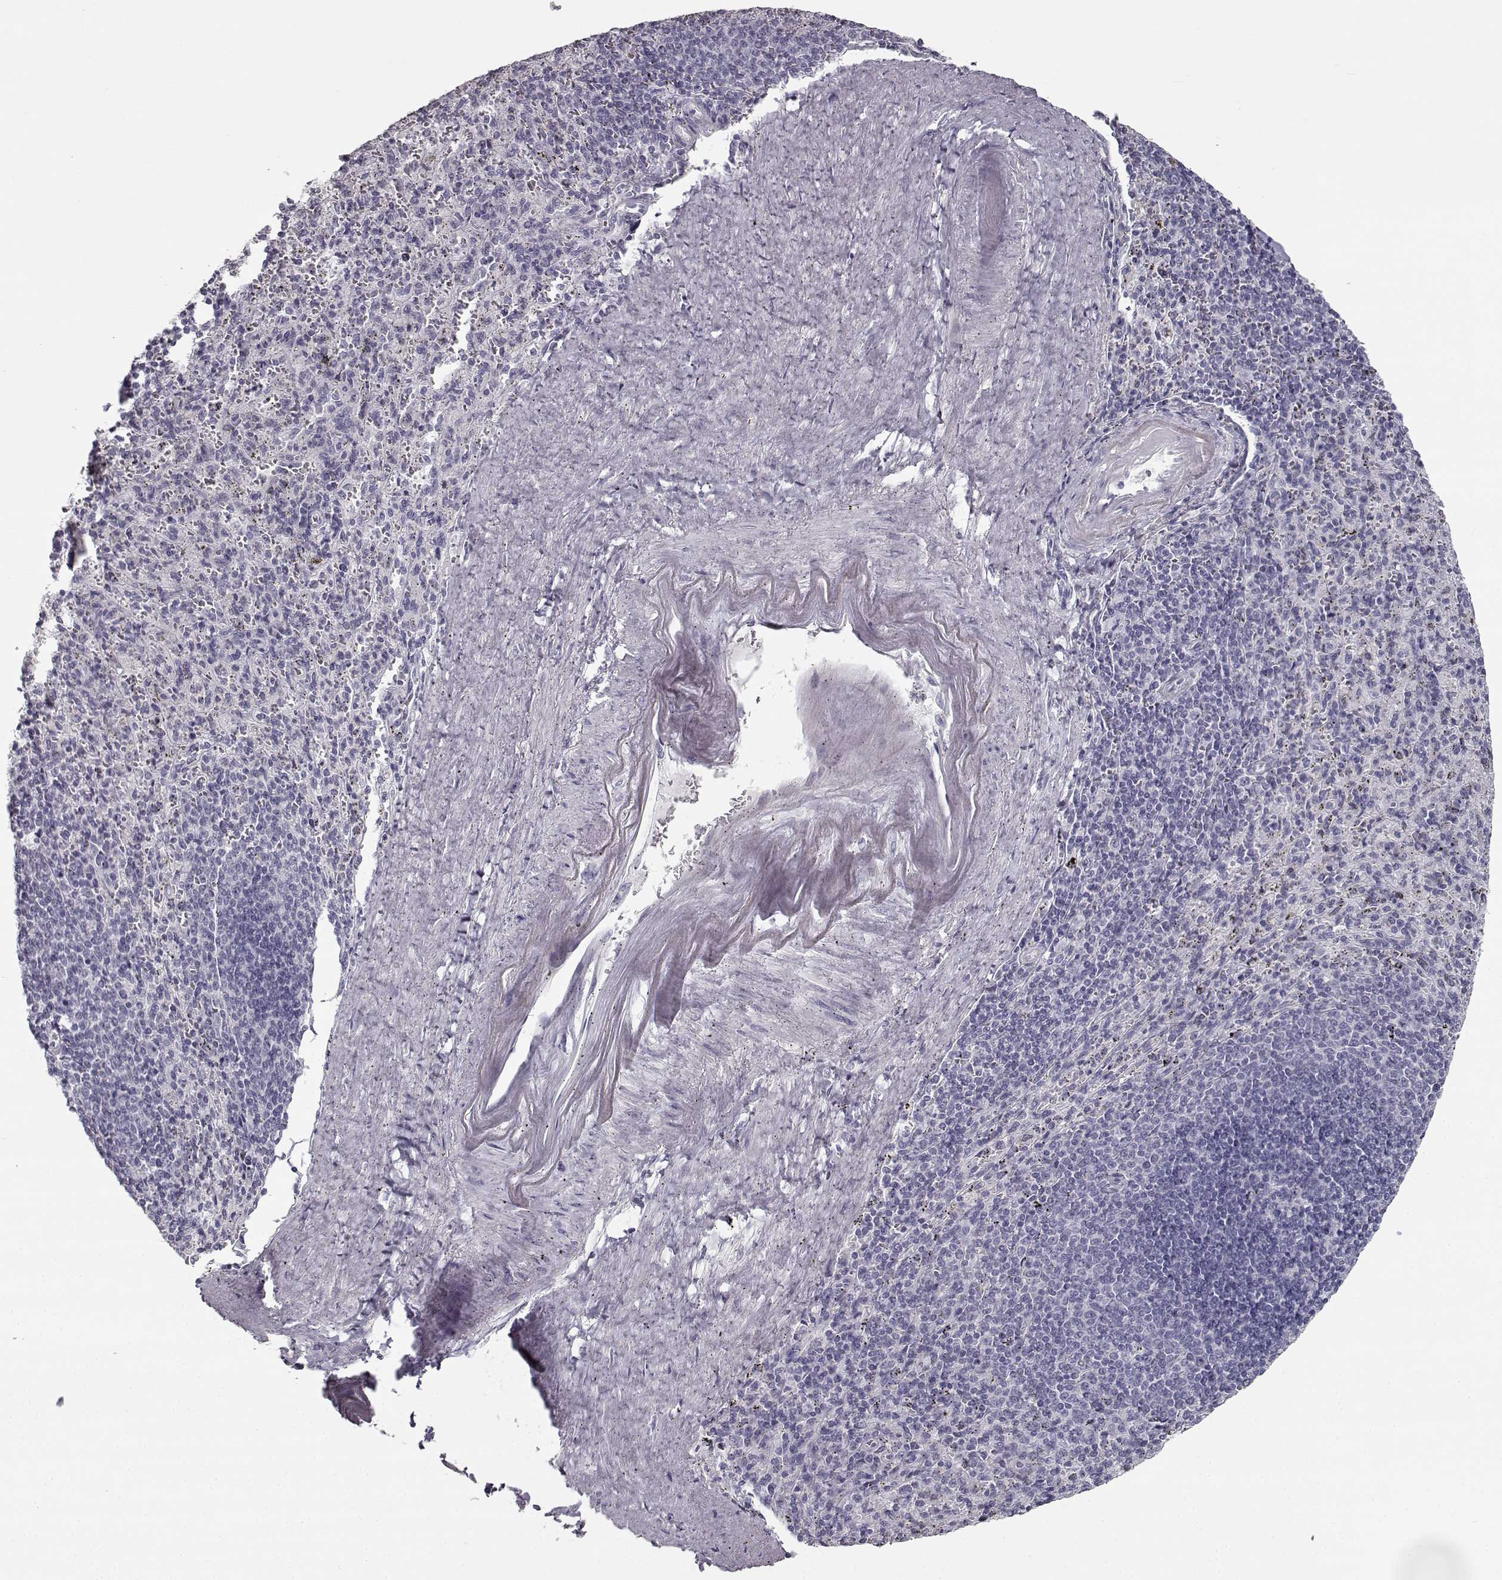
{"staining": {"intensity": "negative", "quantity": "none", "location": "none"}, "tissue": "spleen", "cell_type": "Cells in red pulp", "image_type": "normal", "snomed": [{"axis": "morphology", "description": "Normal tissue, NOS"}, {"axis": "topography", "description": "Spleen"}], "caption": "Histopathology image shows no significant protein staining in cells in red pulp of unremarkable spleen.", "gene": "SEMG2", "patient": {"sex": "male", "age": 57}}